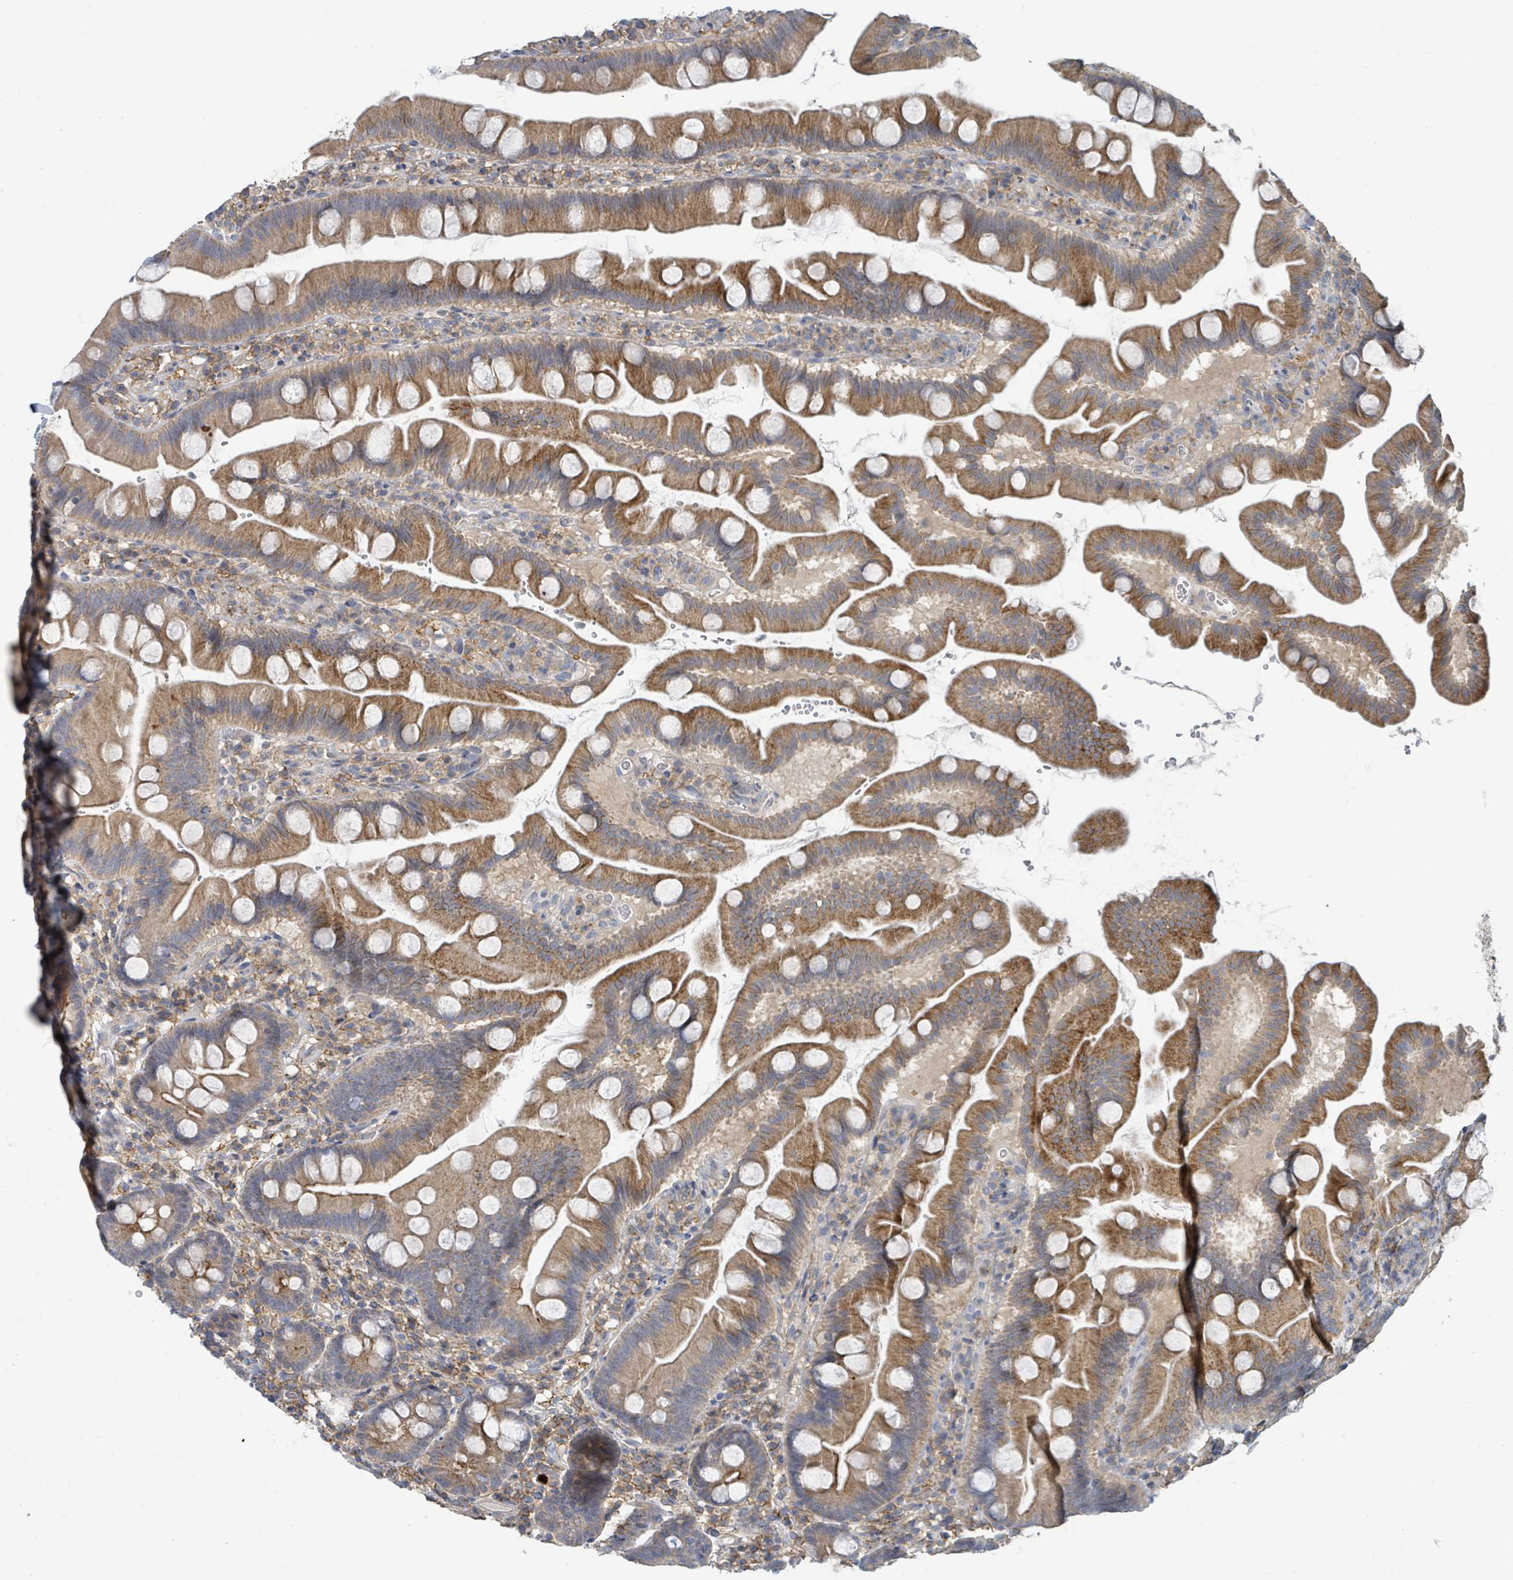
{"staining": {"intensity": "strong", "quantity": ">75%", "location": "cytoplasmic/membranous"}, "tissue": "small intestine", "cell_type": "Glandular cells", "image_type": "normal", "snomed": [{"axis": "morphology", "description": "Normal tissue, NOS"}, {"axis": "topography", "description": "Small intestine"}], "caption": "Glandular cells show strong cytoplasmic/membranous positivity in about >75% of cells in unremarkable small intestine.", "gene": "LRRC42", "patient": {"sex": "female", "age": 68}}